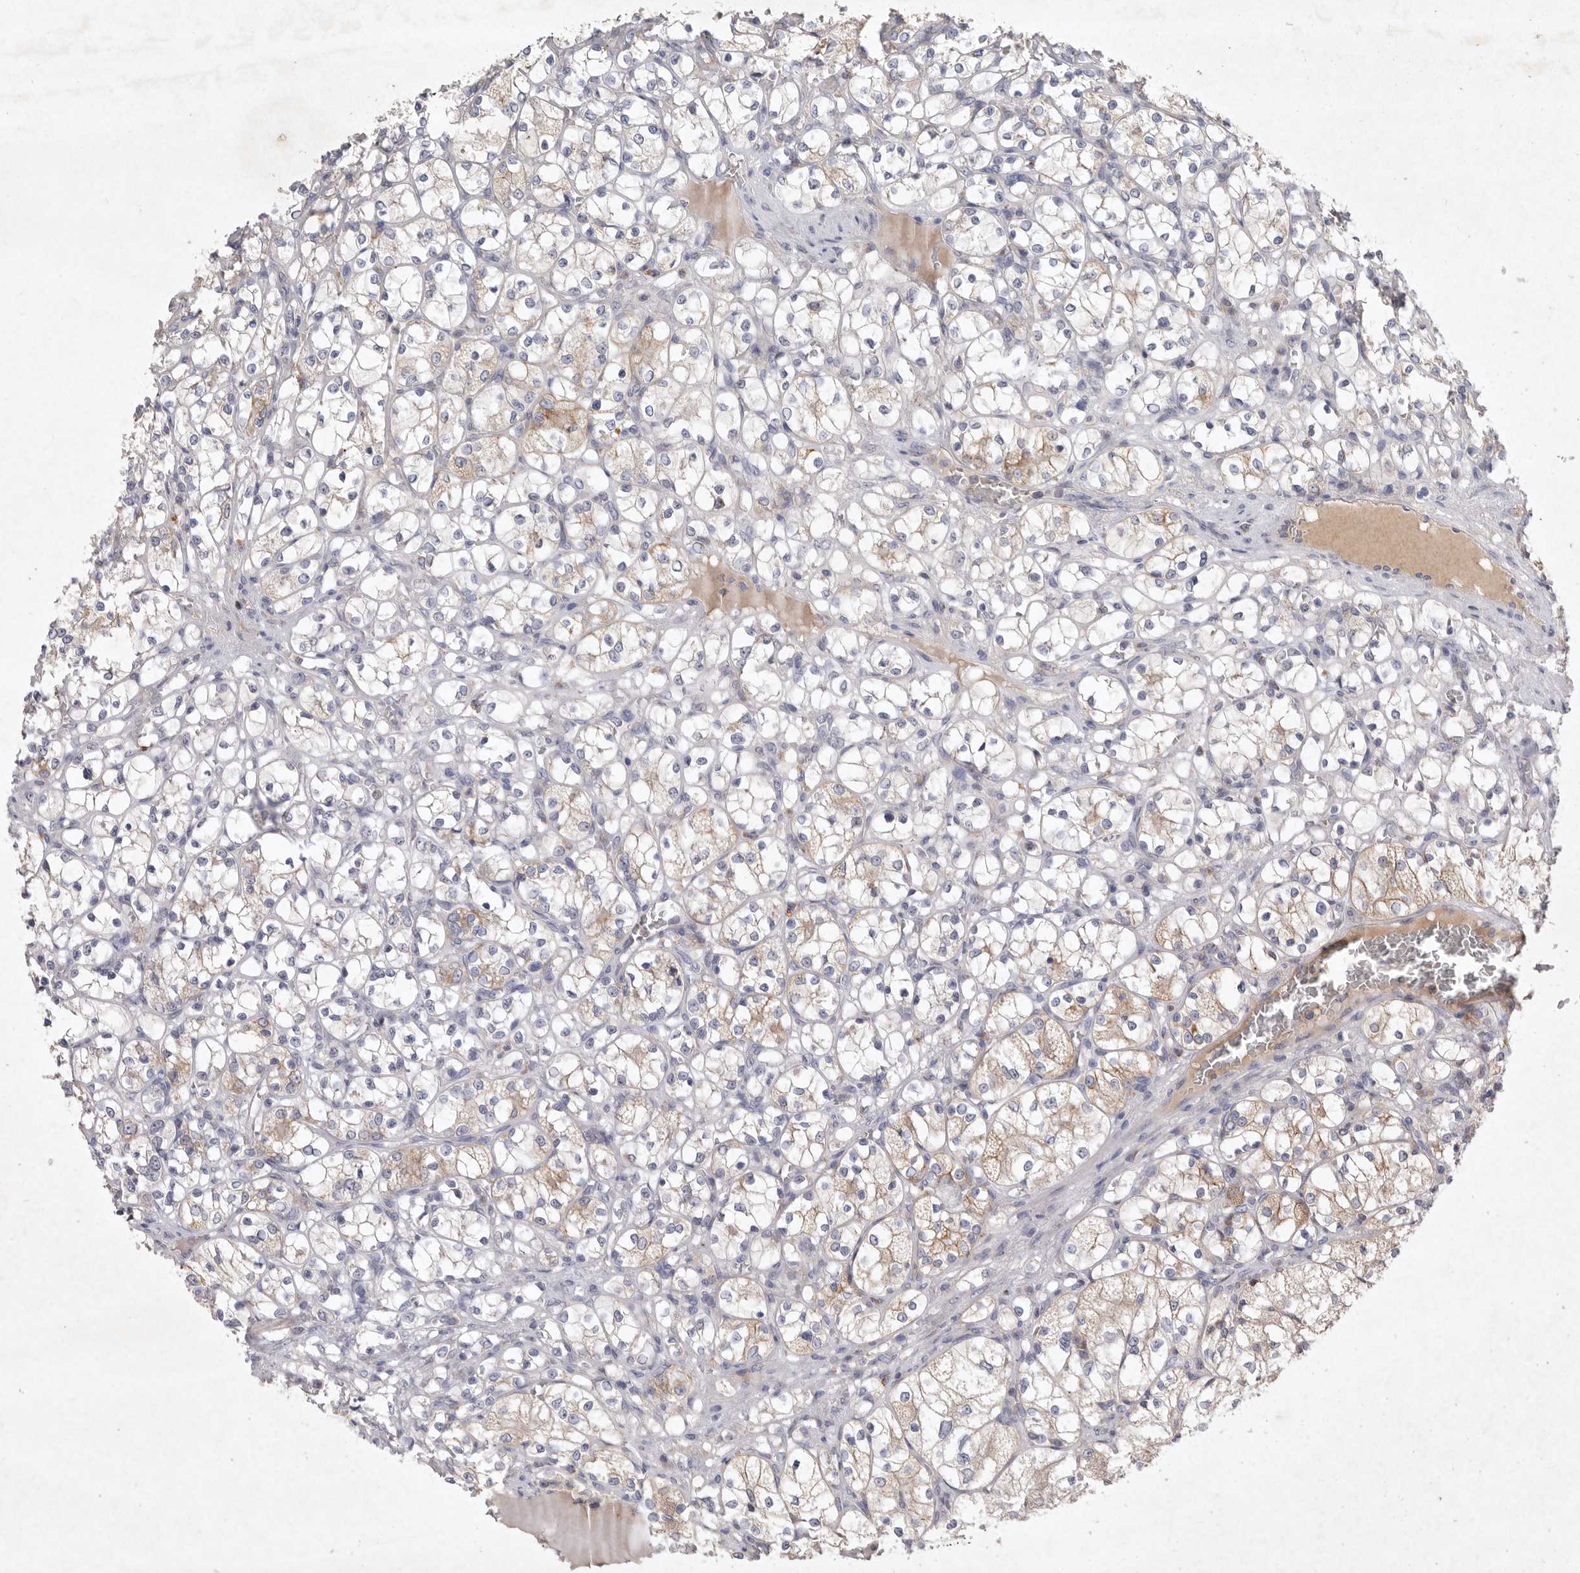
{"staining": {"intensity": "weak", "quantity": "<25%", "location": "cytoplasmic/membranous"}, "tissue": "renal cancer", "cell_type": "Tumor cells", "image_type": "cancer", "snomed": [{"axis": "morphology", "description": "Adenocarcinoma, NOS"}, {"axis": "topography", "description": "Kidney"}], "caption": "A high-resolution image shows immunohistochemistry staining of renal adenocarcinoma, which displays no significant positivity in tumor cells. The staining was performed using DAB (3,3'-diaminobenzidine) to visualize the protein expression in brown, while the nuclei were stained in blue with hematoxylin (Magnification: 20x).", "gene": "TNFSF14", "patient": {"sex": "female", "age": 69}}